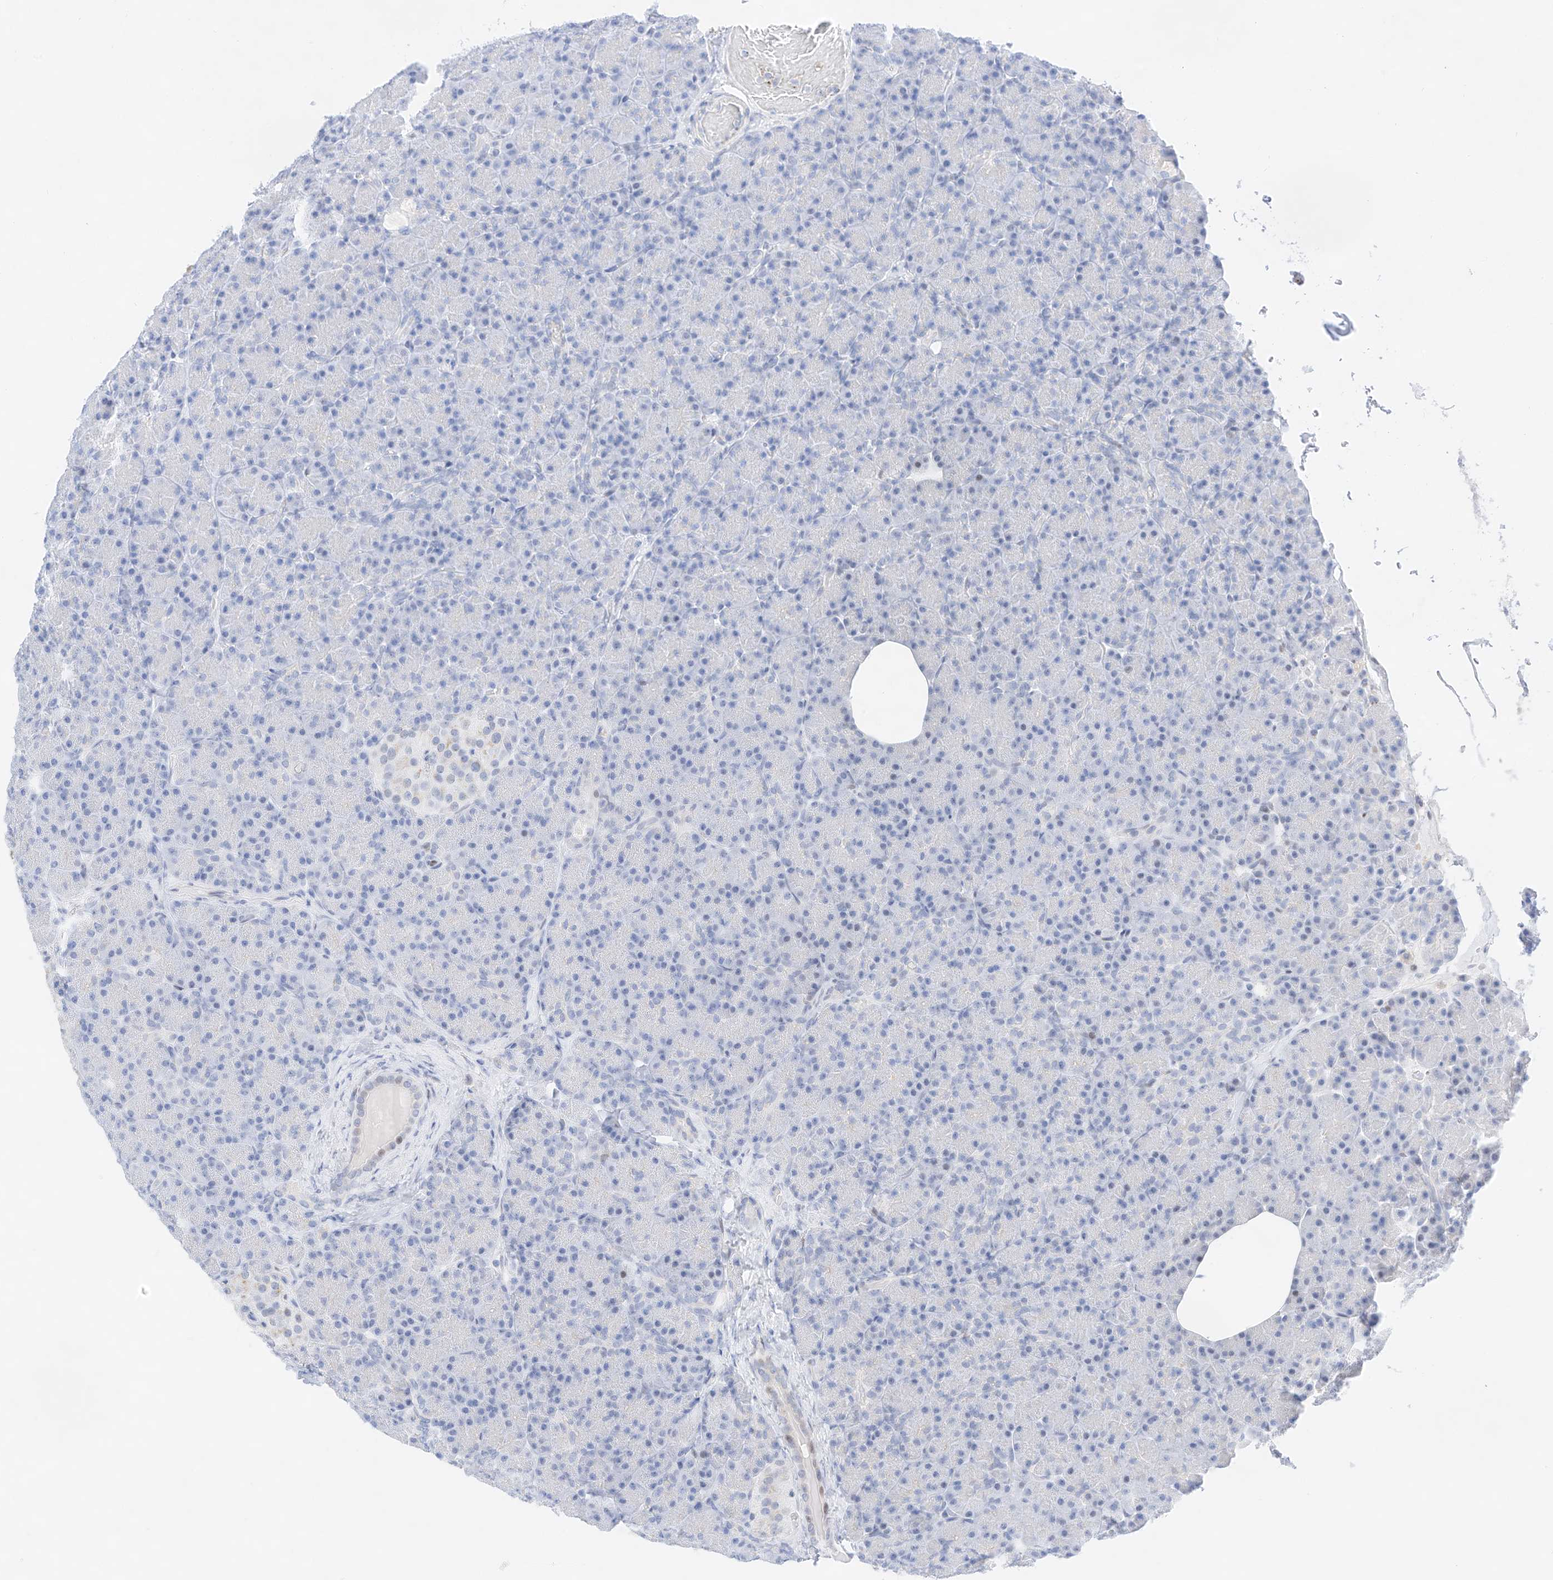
{"staining": {"intensity": "negative", "quantity": "none", "location": "none"}, "tissue": "pancreas", "cell_type": "Exocrine glandular cells", "image_type": "normal", "snomed": [{"axis": "morphology", "description": "Normal tissue, NOS"}, {"axis": "topography", "description": "Pancreas"}], "caption": "Image shows no protein positivity in exocrine glandular cells of benign pancreas. Brightfield microscopy of immunohistochemistry stained with DAB (brown) and hematoxylin (blue), captured at high magnification.", "gene": "NT5C3B", "patient": {"sex": "female", "age": 43}}